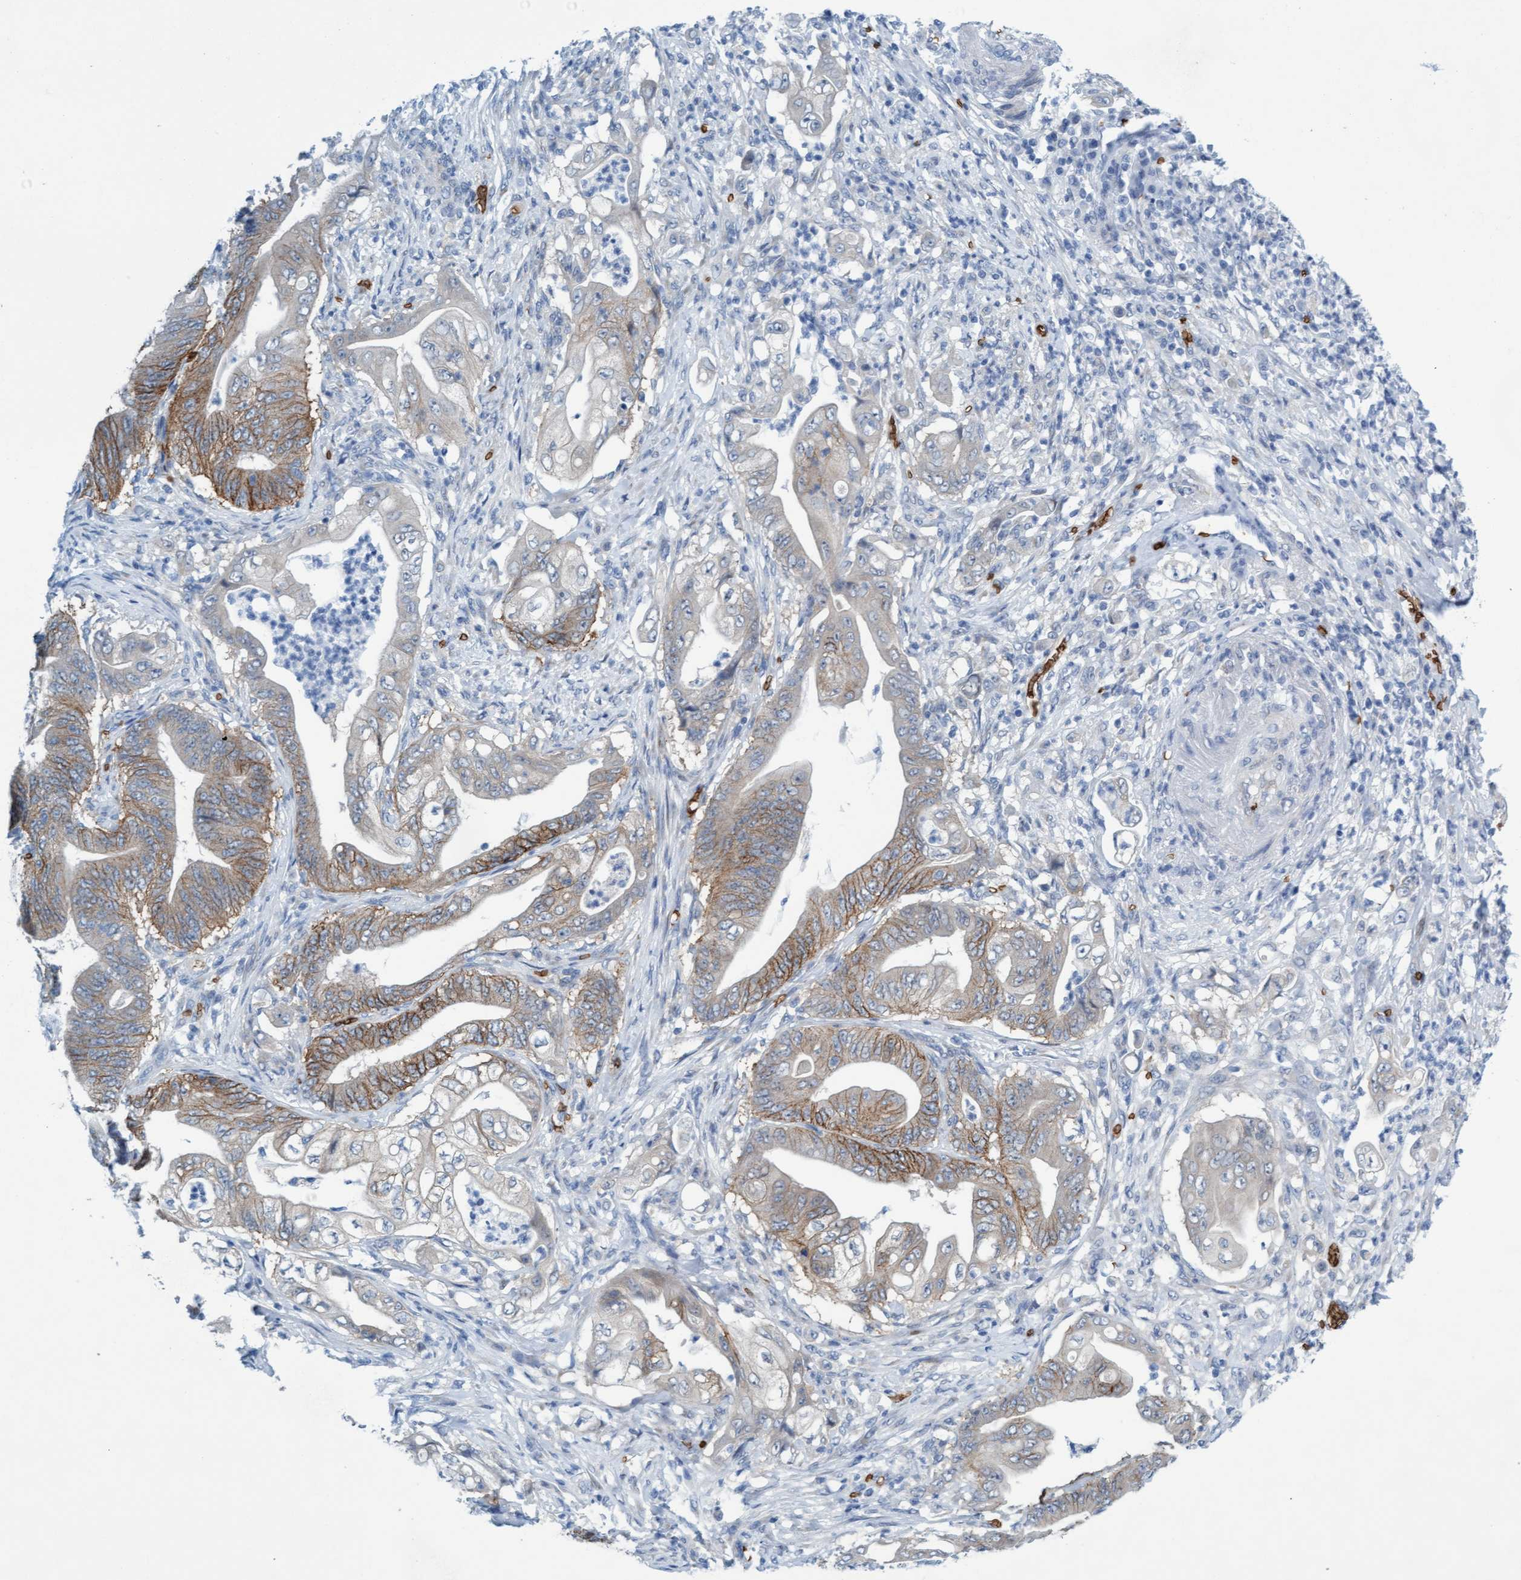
{"staining": {"intensity": "moderate", "quantity": "<25%", "location": "cytoplasmic/membranous"}, "tissue": "stomach cancer", "cell_type": "Tumor cells", "image_type": "cancer", "snomed": [{"axis": "morphology", "description": "Adenocarcinoma, NOS"}, {"axis": "topography", "description": "Stomach"}], "caption": "IHC (DAB (3,3'-diaminobenzidine)) staining of human adenocarcinoma (stomach) shows moderate cytoplasmic/membranous protein staining in approximately <25% of tumor cells.", "gene": "SPEM2", "patient": {"sex": "female", "age": 73}}